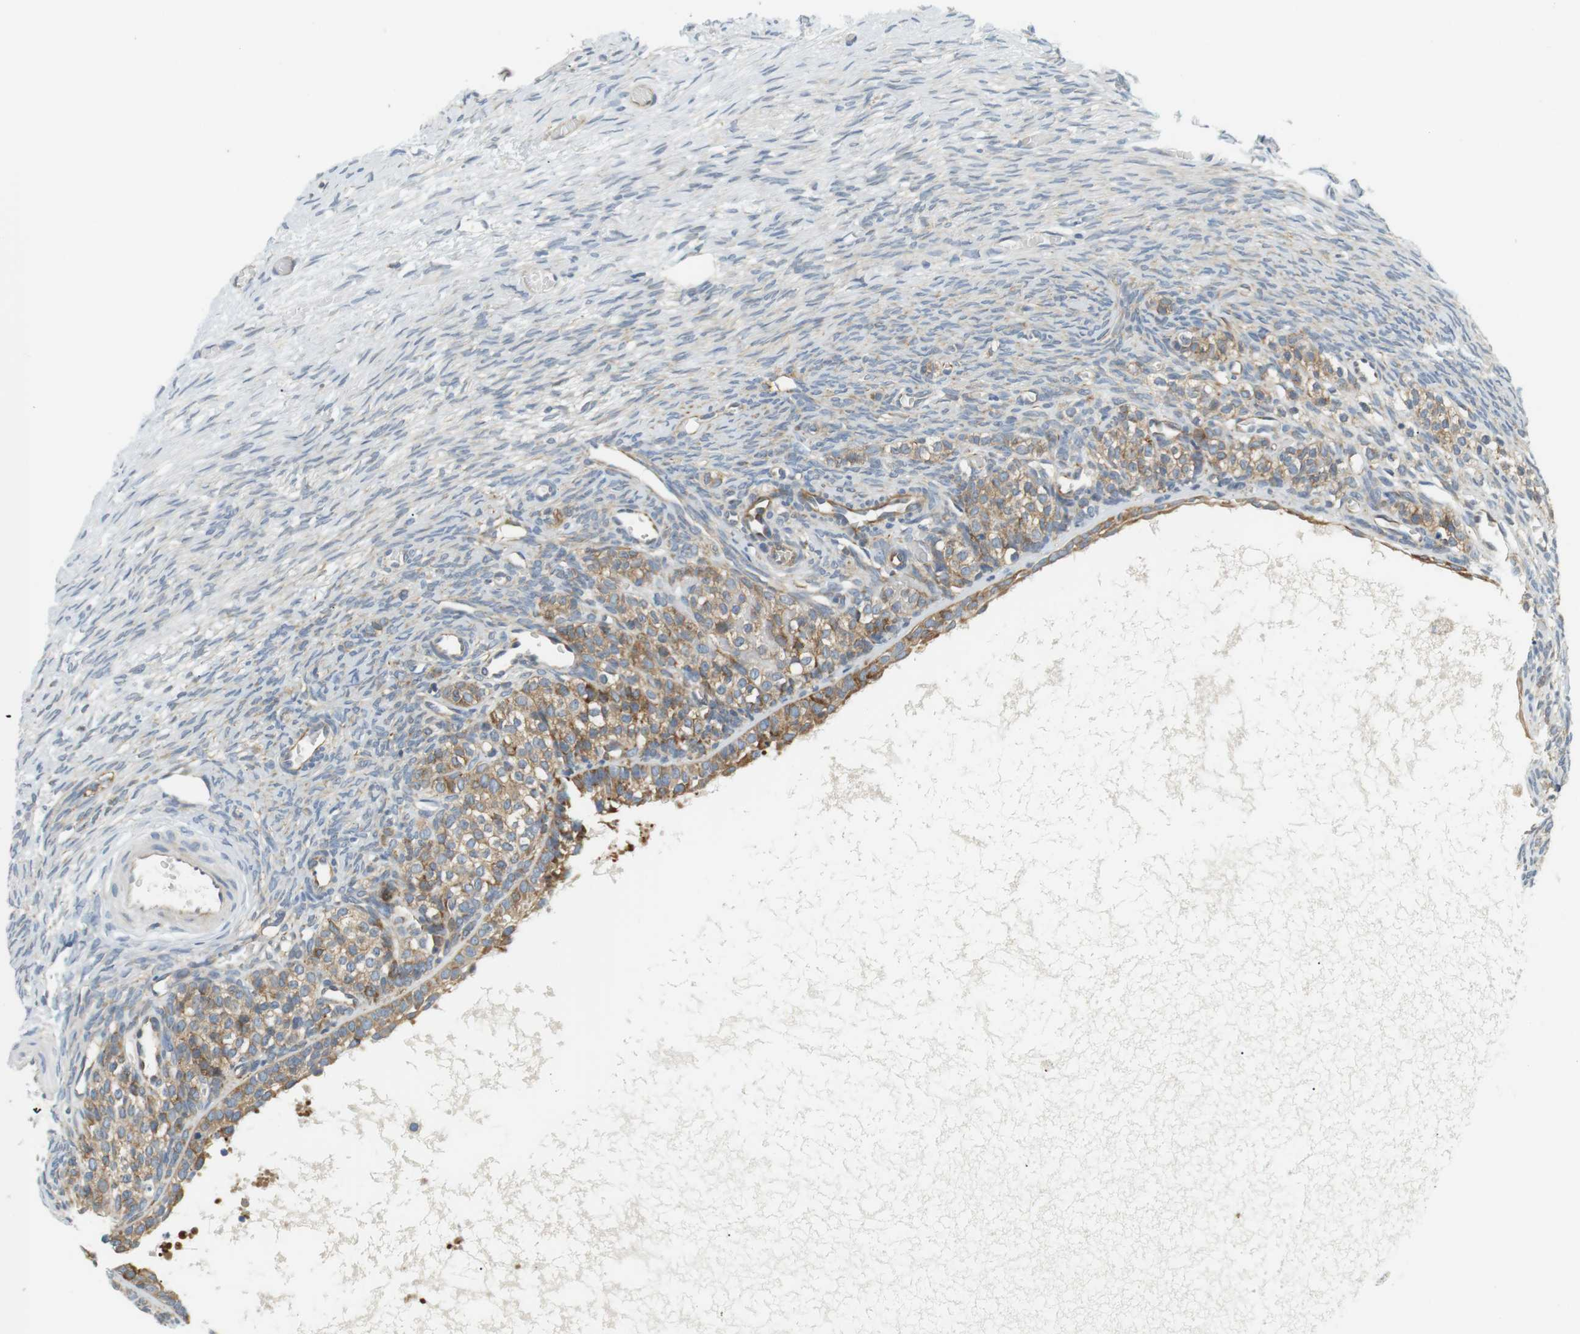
{"staining": {"intensity": "weak", "quantity": "25%-75%", "location": "cytoplasmic/membranous"}, "tissue": "ovary", "cell_type": "Ovarian stroma cells", "image_type": "normal", "snomed": [{"axis": "morphology", "description": "Normal tissue, NOS"}, {"axis": "topography", "description": "Ovary"}], "caption": "Immunohistochemistry (IHC) micrograph of unremarkable ovary: ovary stained using immunohistochemistry exhibits low levels of weak protein expression localized specifically in the cytoplasmic/membranous of ovarian stroma cells, appearing as a cytoplasmic/membranous brown color.", "gene": "TMEM200A", "patient": {"sex": "female", "age": 27}}